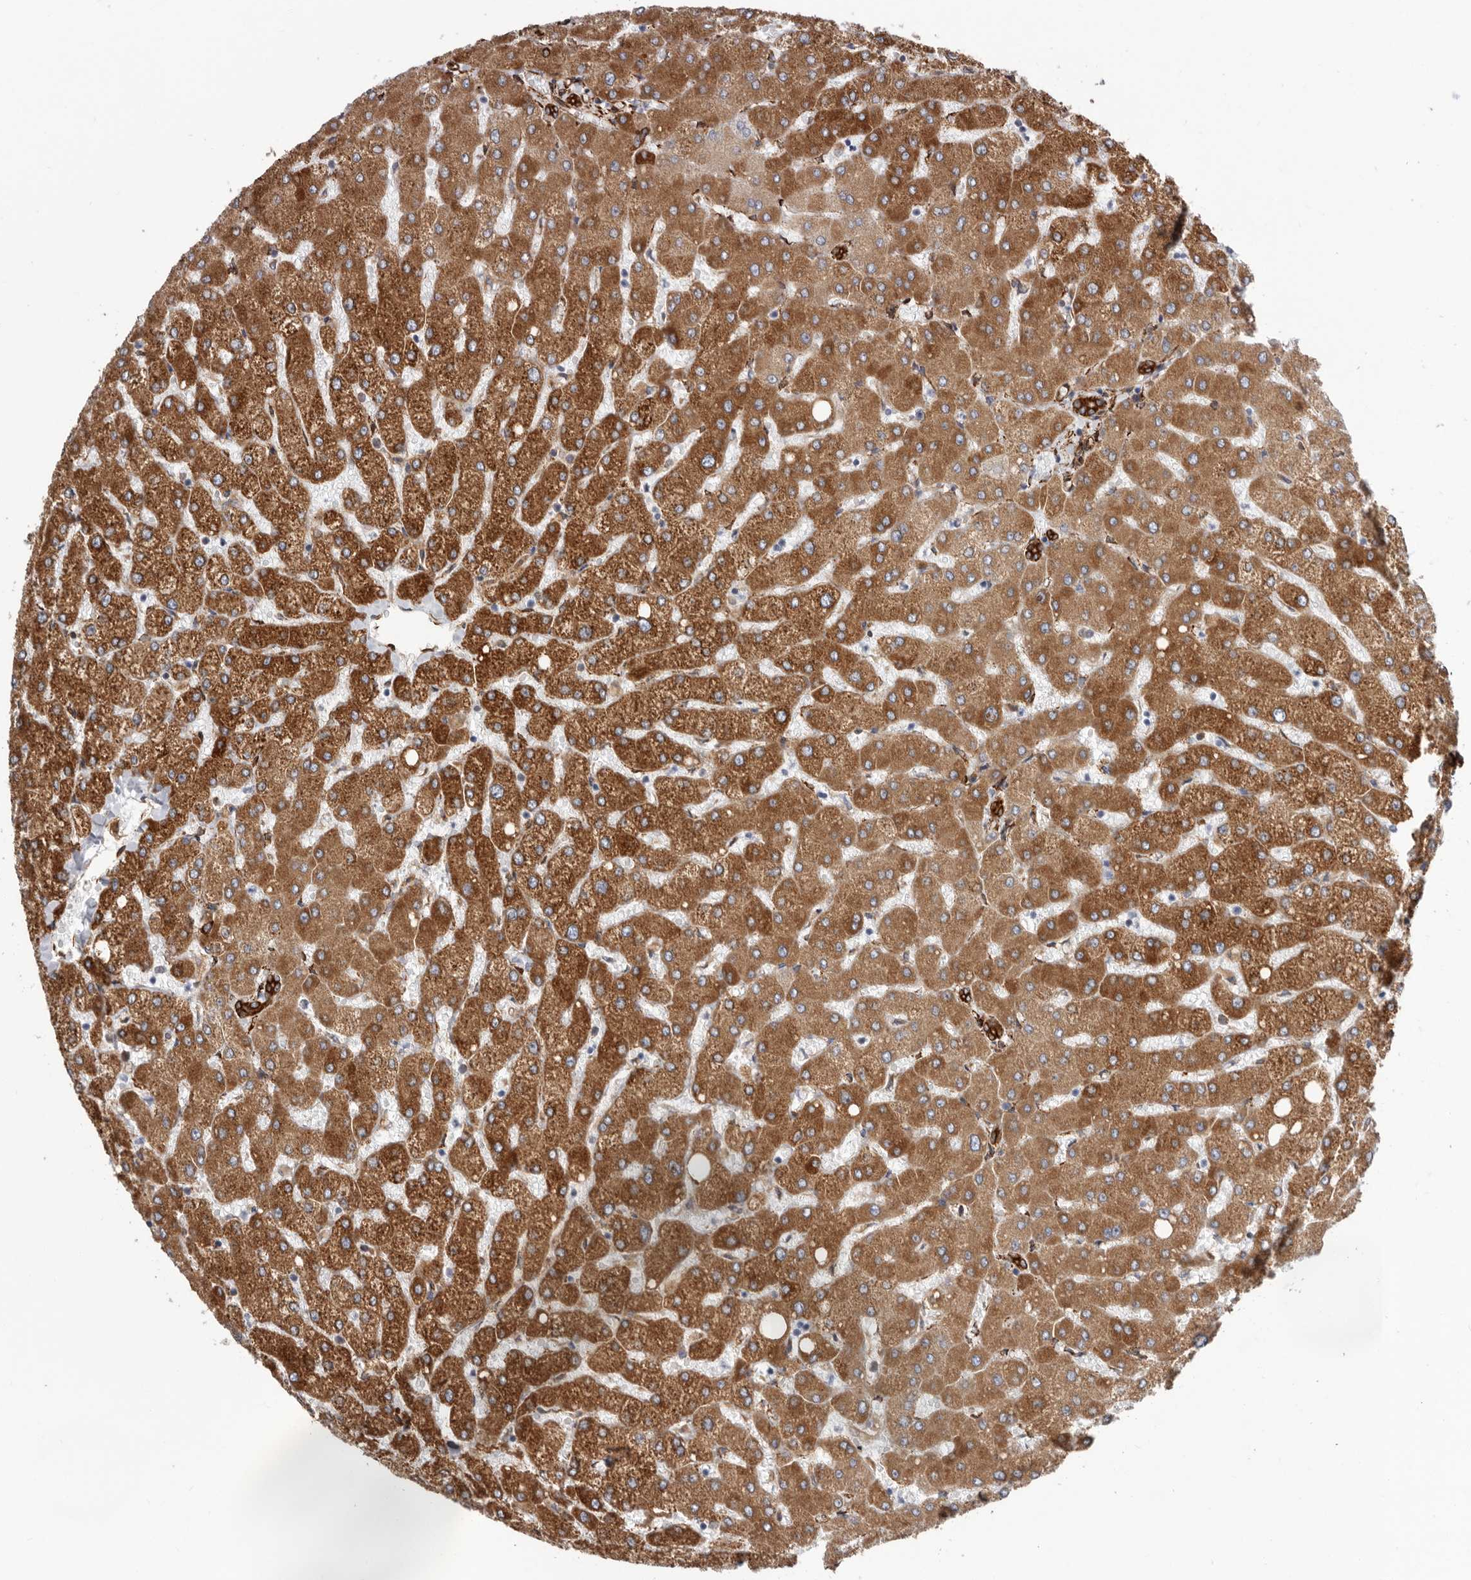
{"staining": {"intensity": "strong", "quantity": ">75%", "location": "cytoplasmic/membranous"}, "tissue": "liver", "cell_type": "Cholangiocytes", "image_type": "normal", "snomed": [{"axis": "morphology", "description": "Normal tissue, NOS"}, {"axis": "topography", "description": "Liver"}], "caption": "This histopathology image reveals unremarkable liver stained with immunohistochemistry (IHC) to label a protein in brown. The cytoplasmic/membranous of cholangiocytes show strong positivity for the protein. Nuclei are counter-stained blue.", "gene": "SEMA3E", "patient": {"sex": "female", "age": 54}}